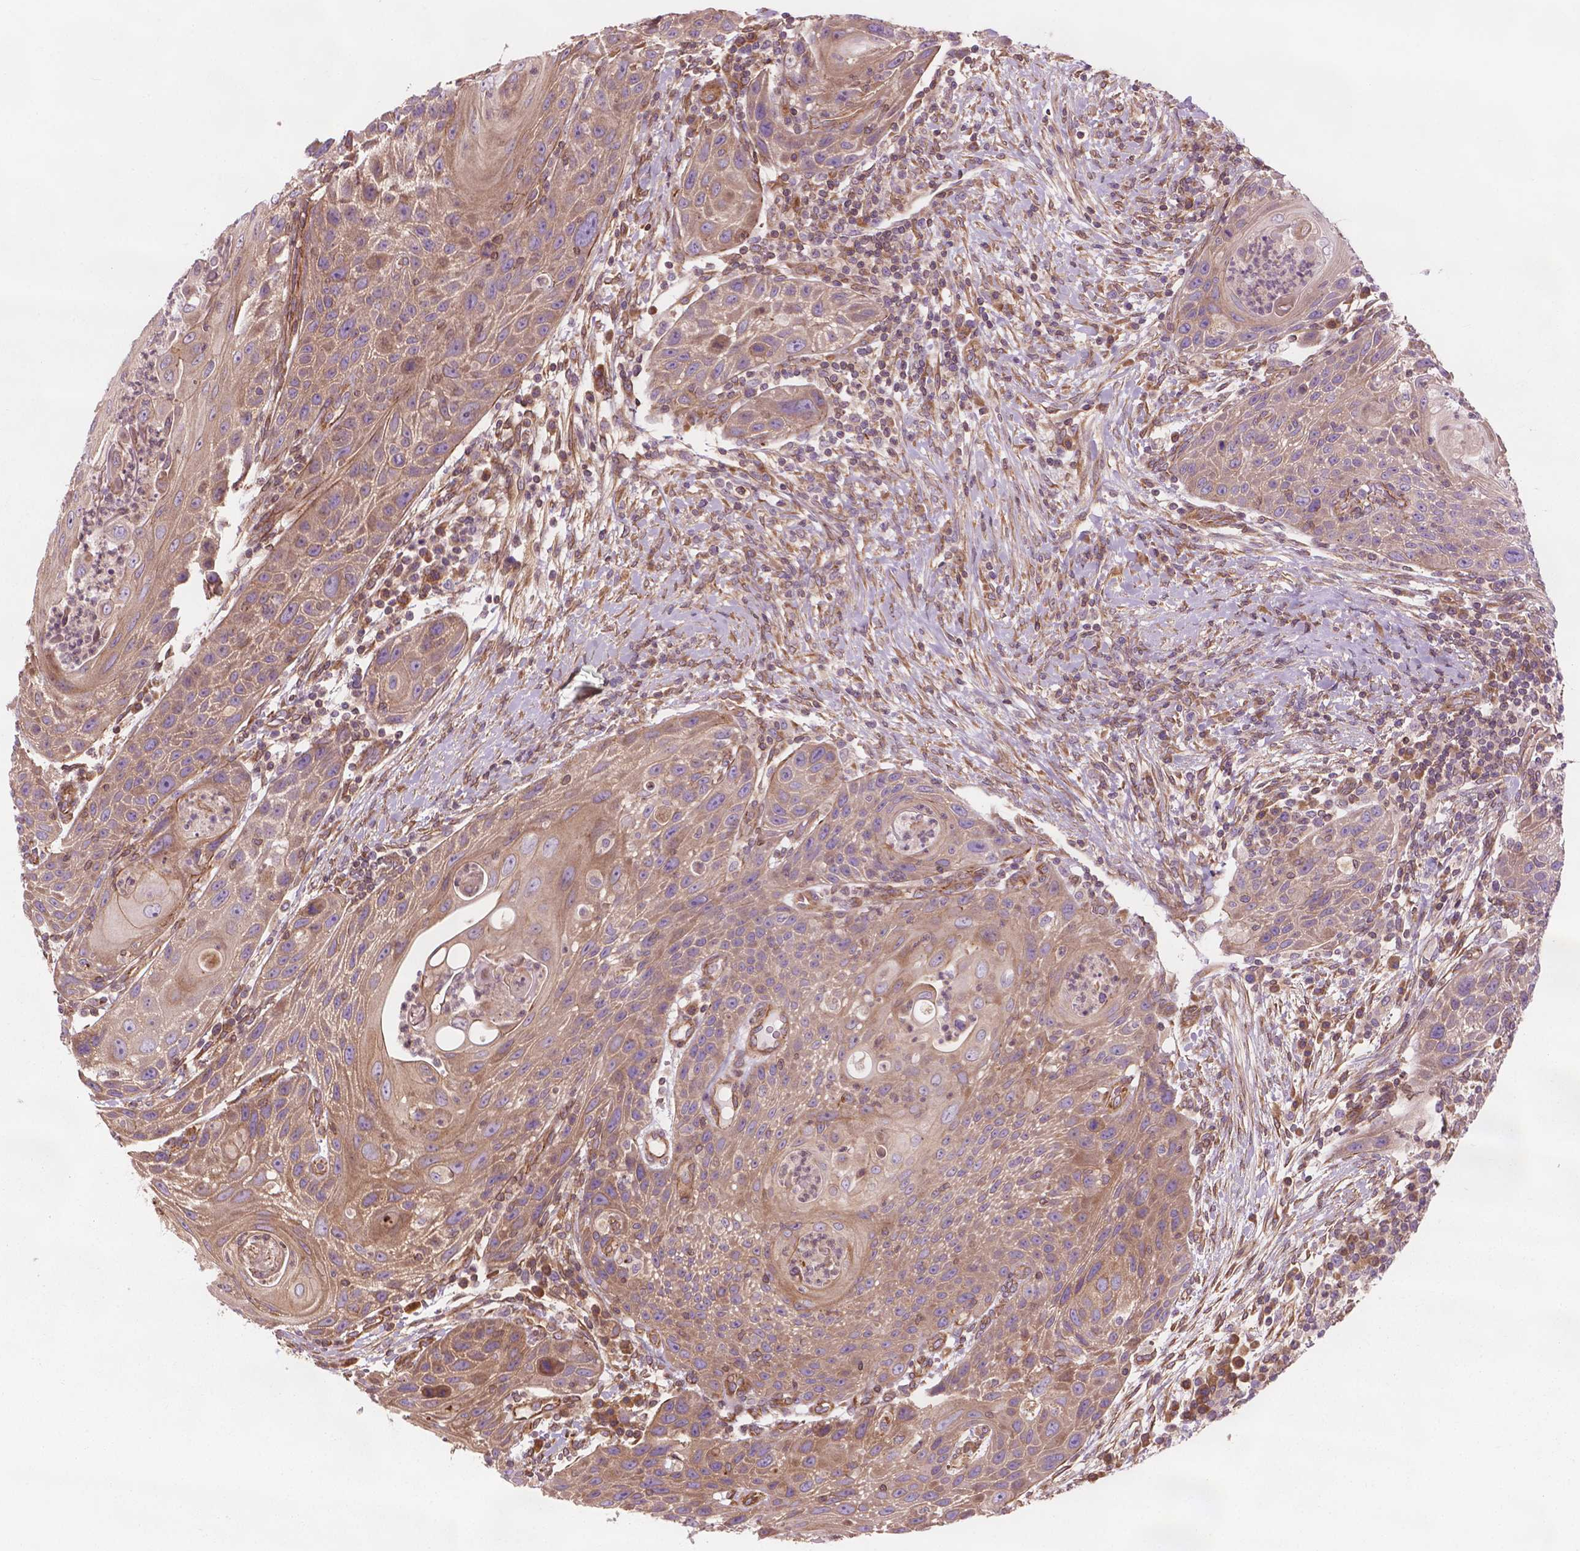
{"staining": {"intensity": "moderate", "quantity": "25%-75%", "location": "cytoplasmic/membranous"}, "tissue": "head and neck cancer", "cell_type": "Tumor cells", "image_type": "cancer", "snomed": [{"axis": "morphology", "description": "Squamous cell carcinoma, NOS"}, {"axis": "topography", "description": "Head-Neck"}], "caption": "Moderate cytoplasmic/membranous protein positivity is seen in approximately 25%-75% of tumor cells in head and neck cancer.", "gene": "SURF4", "patient": {"sex": "male", "age": 69}}